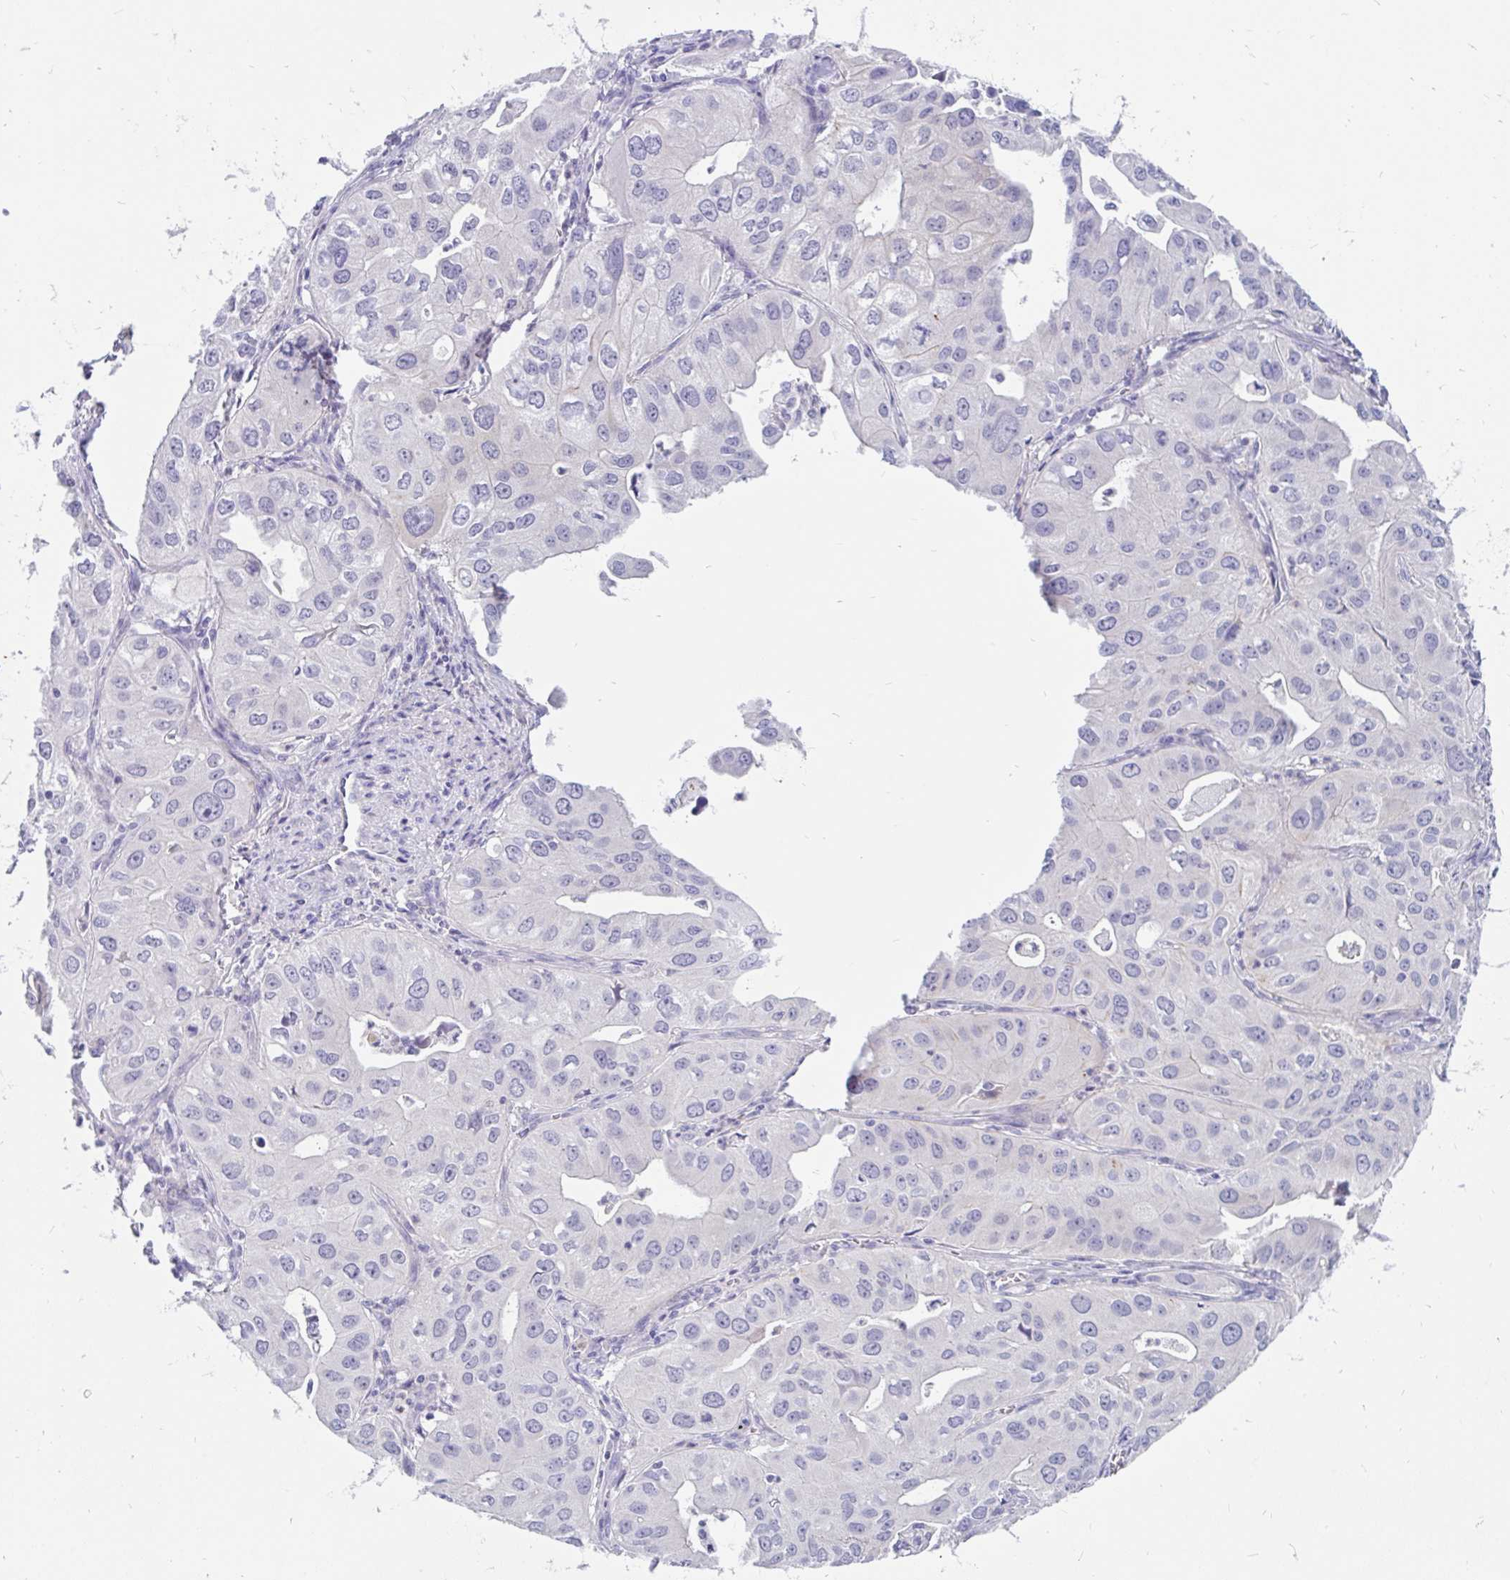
{"staining": {"intensity": "negative", "quantity": "none", "location": "none"}, "tissue": "lung cancer", "cell_type": "Tumor cells", "image_type": "cancer", "snomed": [{"axis": "morphology", "description": "Adenocarcinoma, NOS"}, {"axis": "topography", "description": "Lung"}], "caption": "DAB (3,3'-diaminobenzidine) immunohistochemical staining of human adenocarcinoma (lung) shows no significant staining in tumor cells.", "gene": "KIAA2013", "patient": {"sex": "male", "age": 48}}